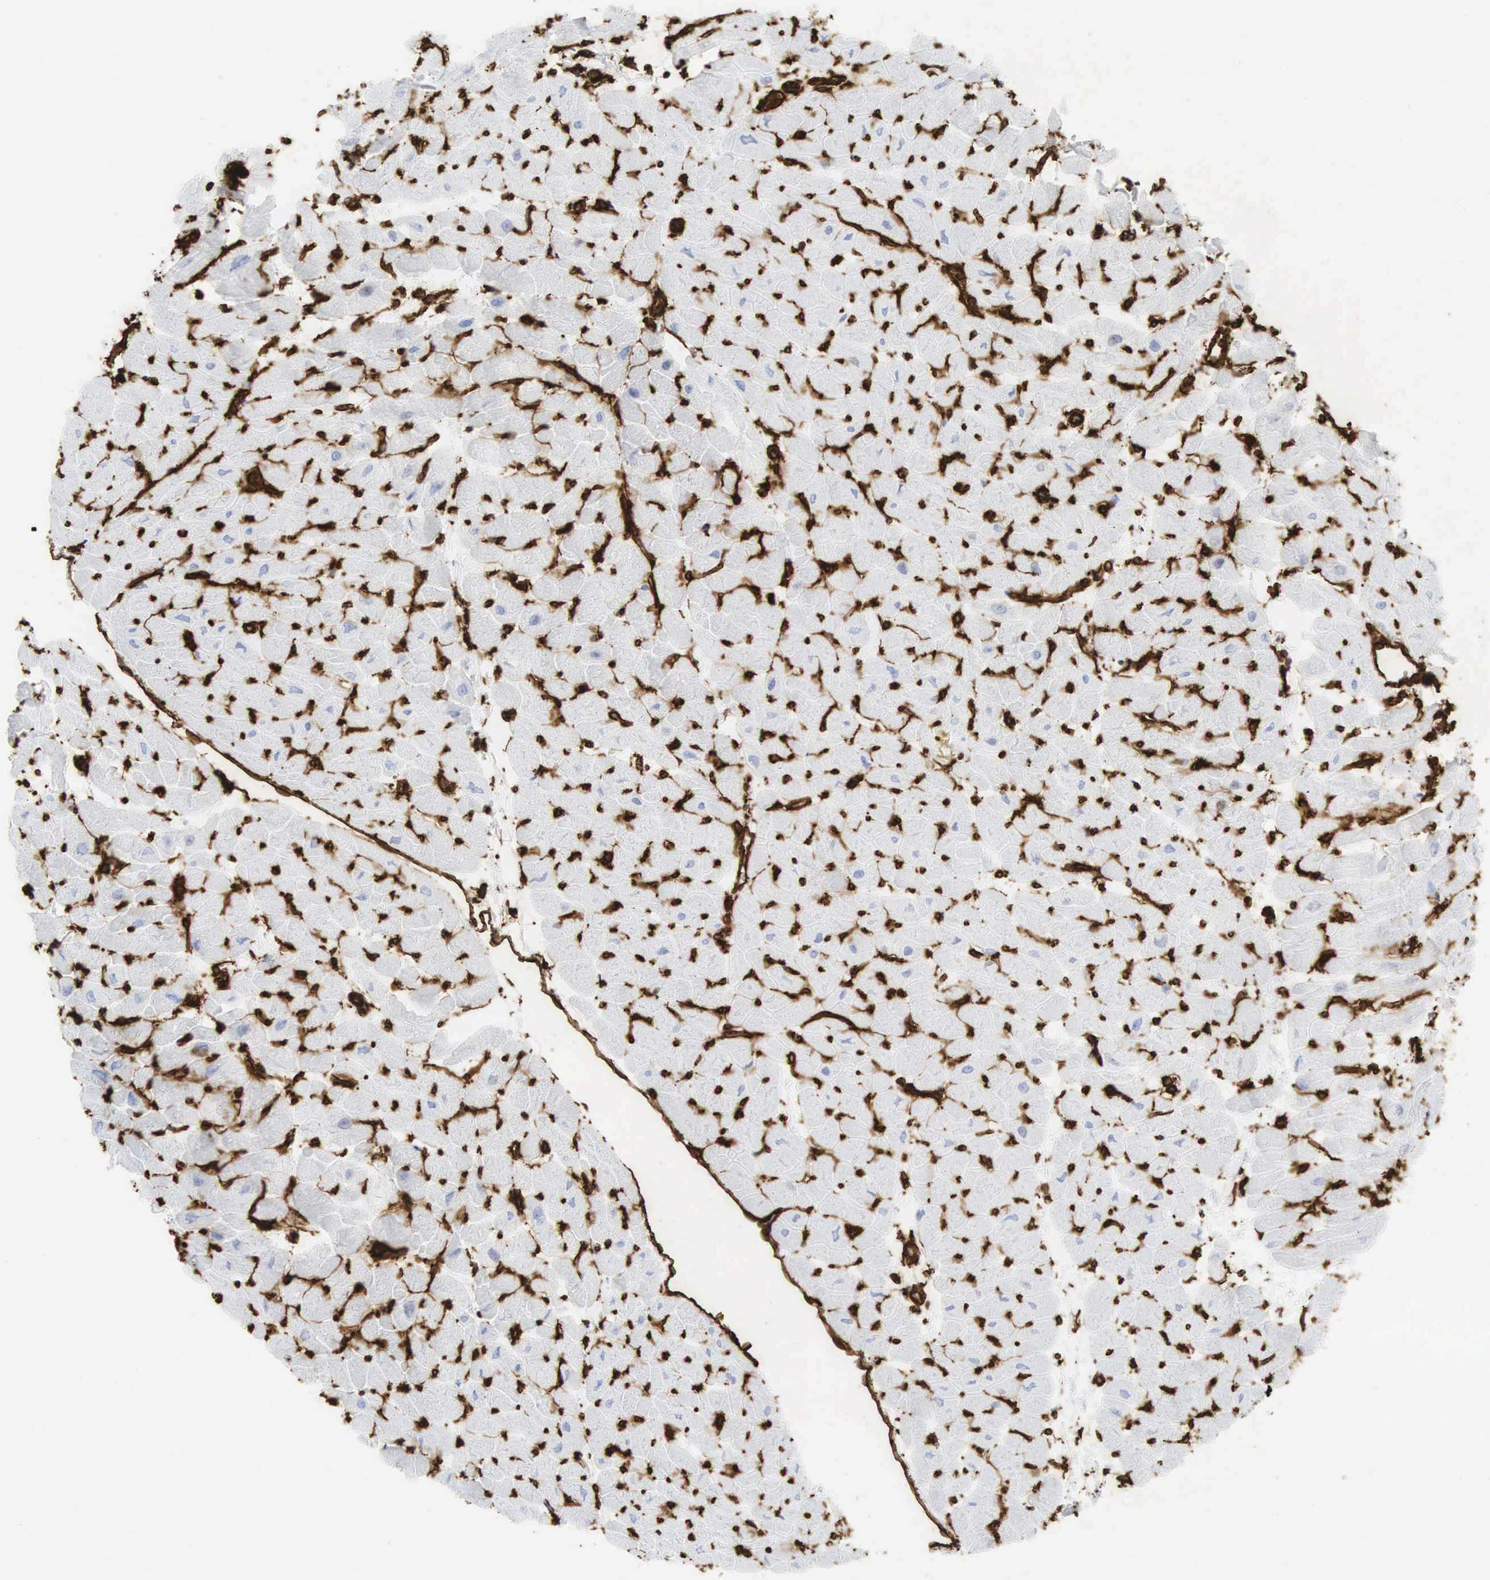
{"staining": {"intensity": "negative", "quantity": "none", "location": "none"}, "tissue": "heart muscle", "cell_type": "Cardiomyocytes", "image_type": "normal", "snomed": [{"axis": "morphology", "description": "Normal tissue, NOS"}, {"axis": "topography", "description": "Heart"}], "caption": "The micrograph displays no staining of cardiomyocytes in unremarkable heart muscle.", "gene": "VIM", "patient": {"sex": "male", "age": 45}}